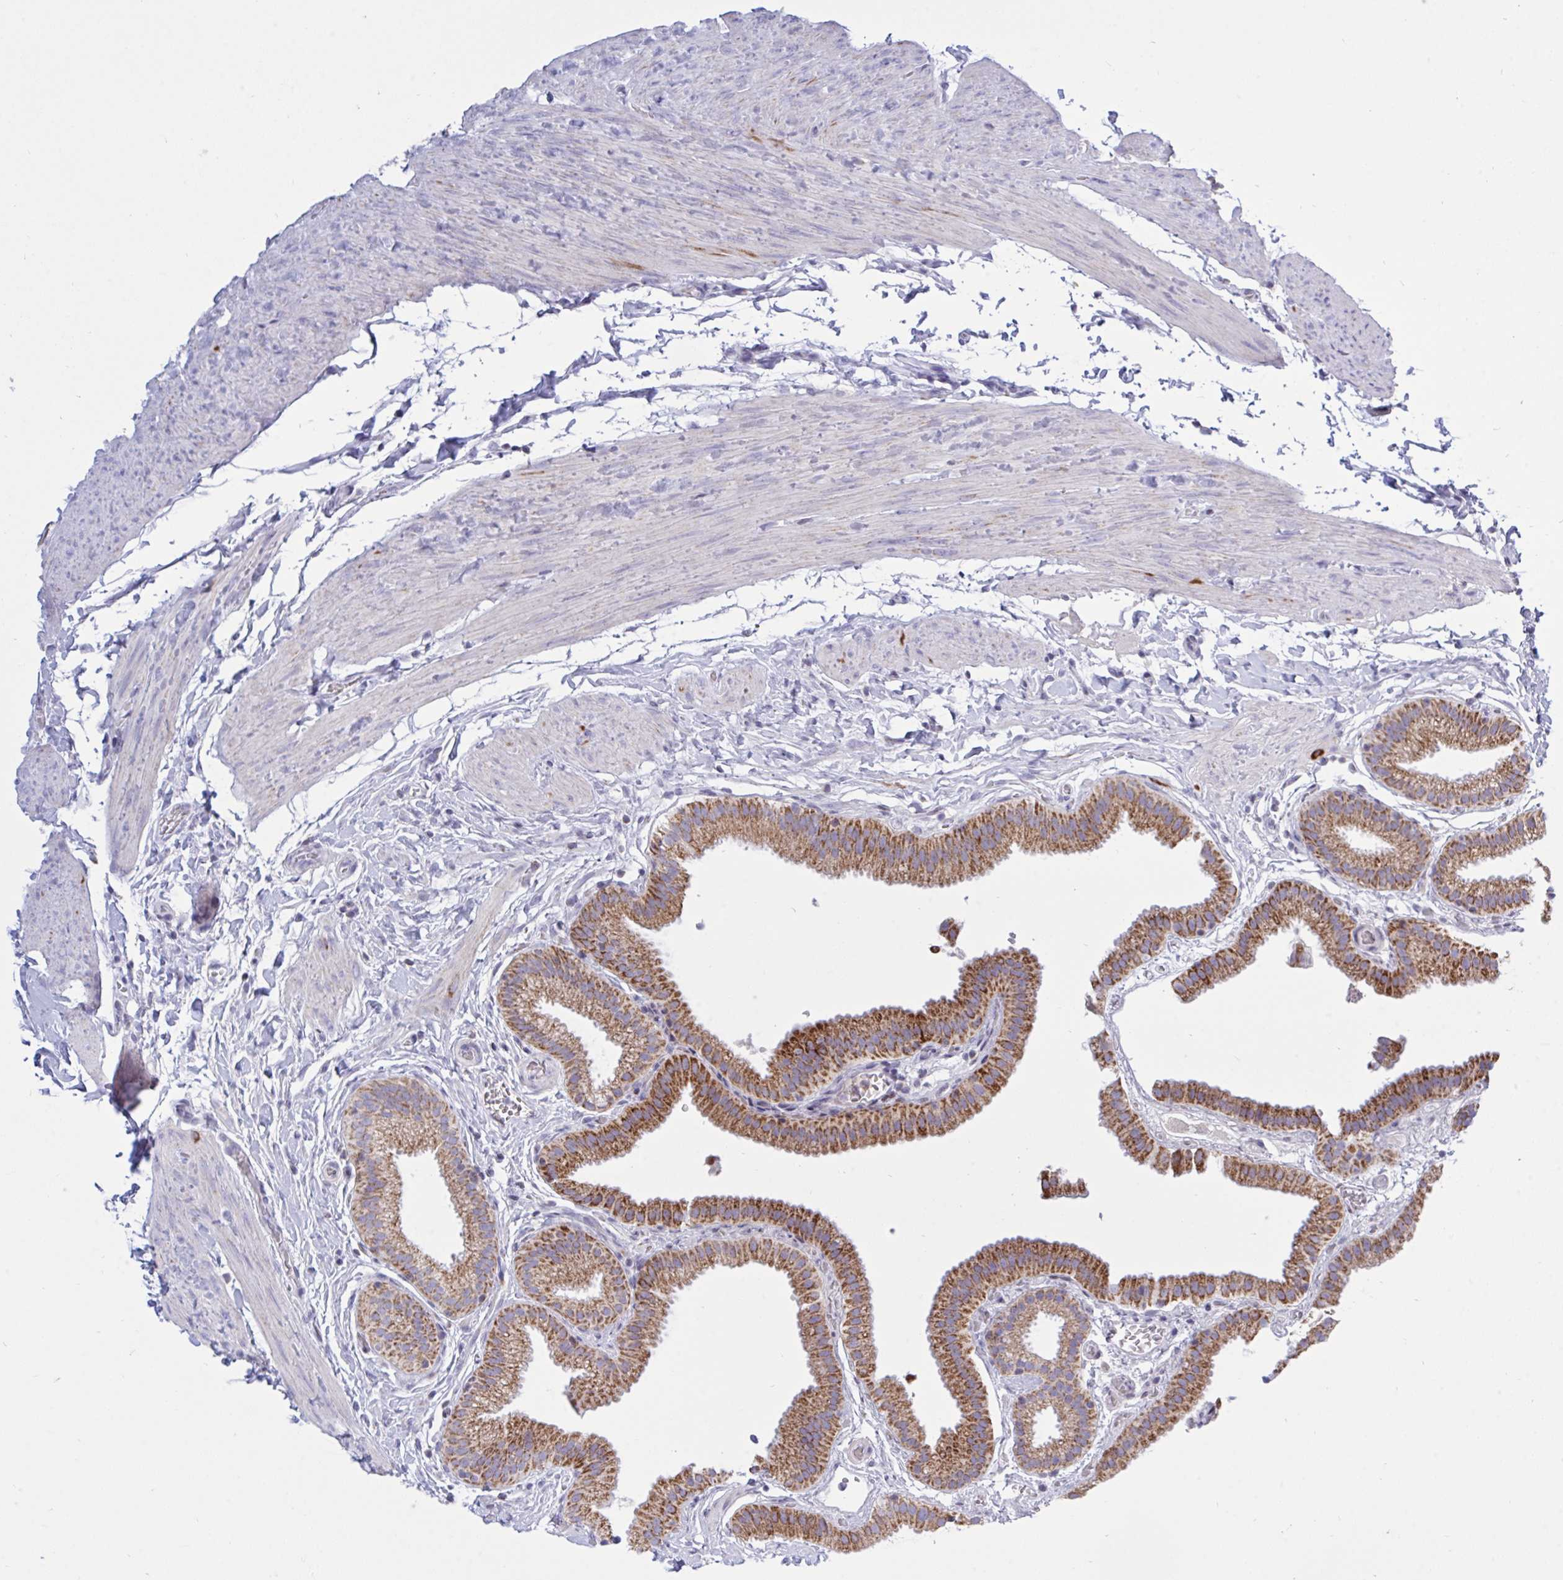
{"staining": {"intensity": "moderate", "quantity": ">75%", "location": "cytoplasmic/membranous"}, "tissue": "gallbladder", "cell_type": "Glandular cells", "image_type": "normal", "snomed": [{"axis": "morphology", "description": "Normal tissue, NOS"}, {"axis": "topography", "description": "Gallbladder"}], "caption": "Gallbladder stained with IHC displays moderate cytoplasmic/membranous staining in about >75% of glandular cells.", "gene": "HSPE1", "patient": {"sex": "female", "age": 63}}